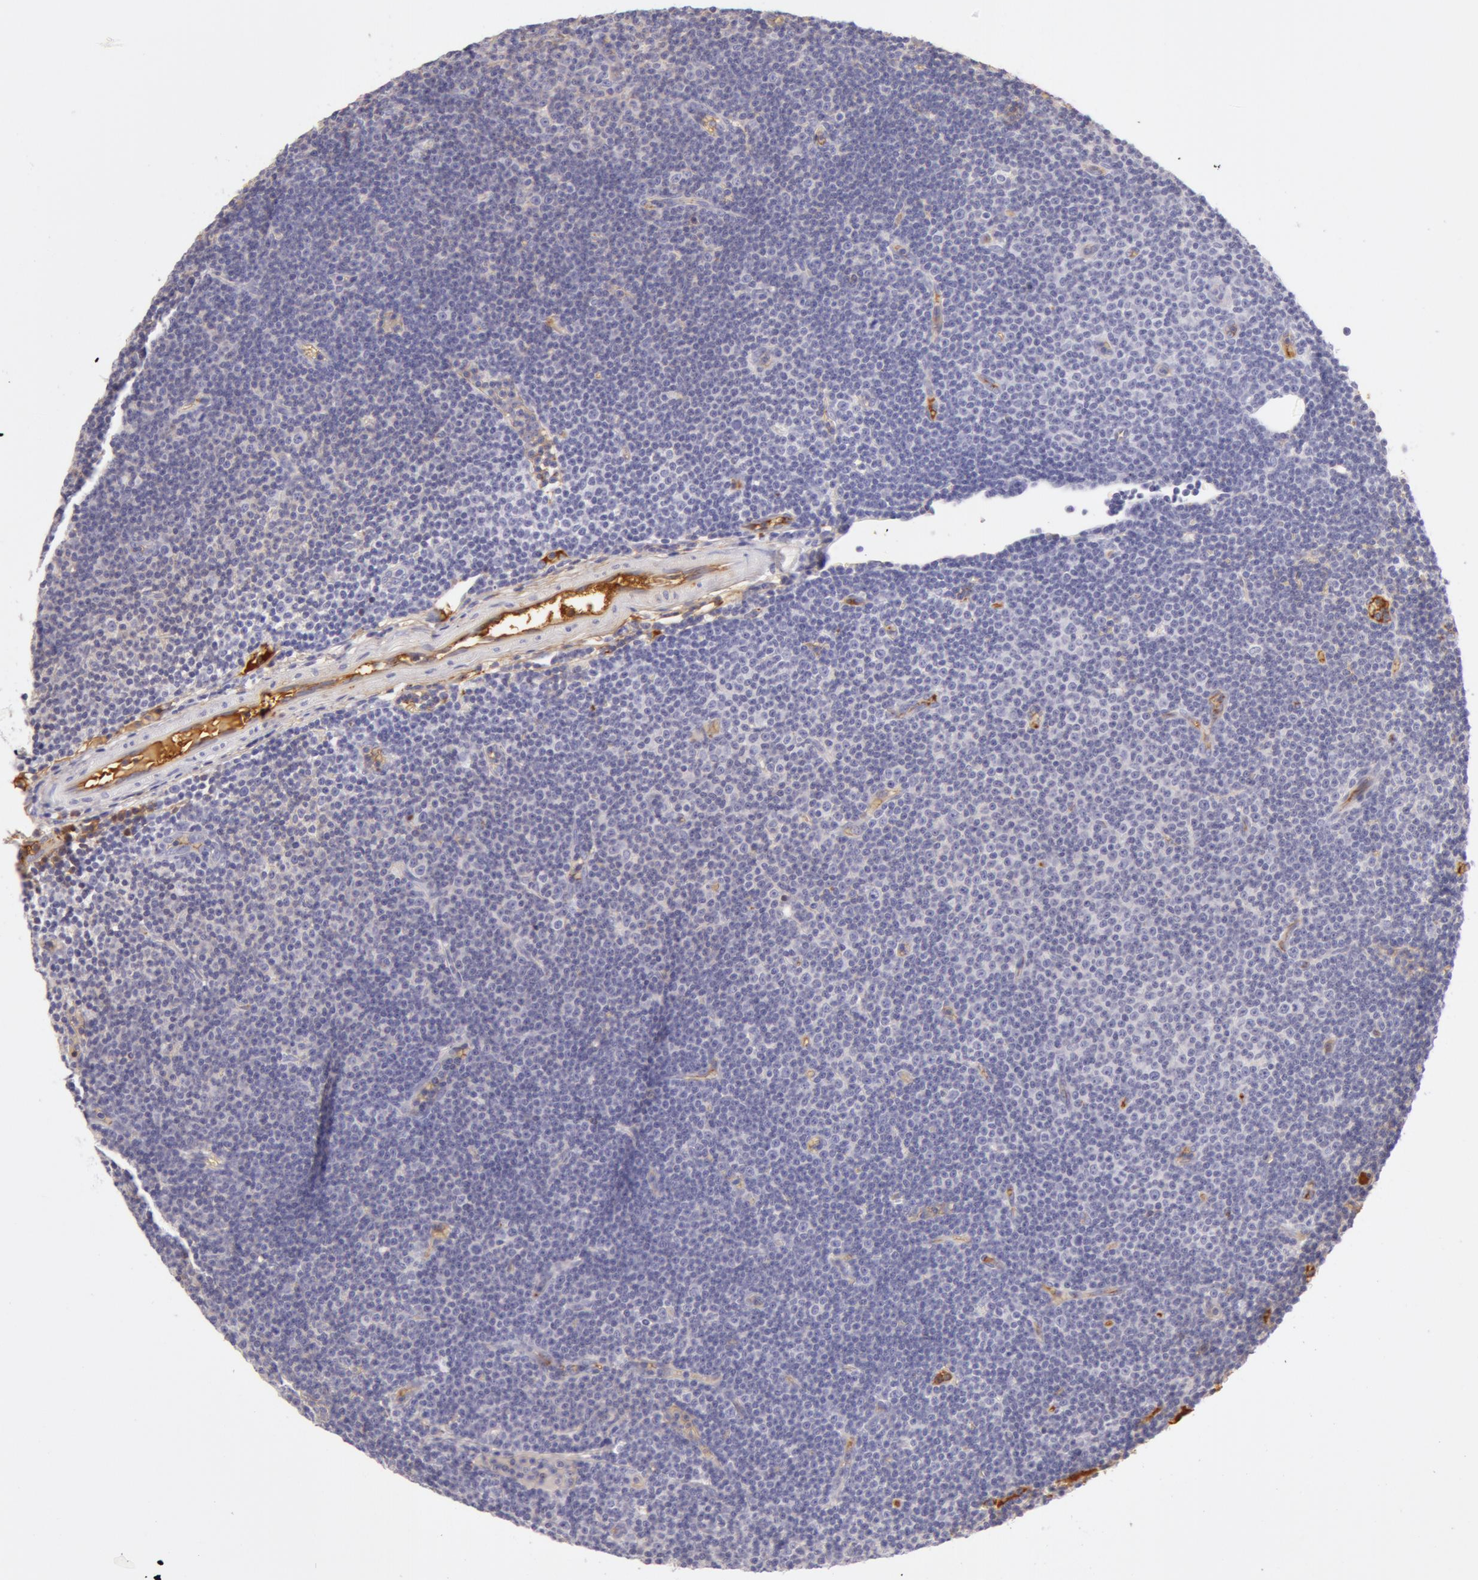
{"staining": {"intensity": "negative", "quantity": "none", "location": "none"}, "tissue": "lymphoma", "cell_type": "Tumor cells", "image_type": "cancer", "snomed": [{"axis": "morphology", "description": "Malignant lymphoma, non-Hodgkin's type, Low grade"}, {"axis": "topography", "description": "Lymph node"}], "caption": "DAB immunohistochemical staining of human malignant lymphoma, non-Hodgkin's type (low-grade) shows no significant expression in tumor cells. (Brightfield microscopy of DAB (3,3'-diaminobenzidine) immunohistochemistry at high magnification).", "gene": "AHSG", "patient": {"sex": "male", "age": 57}}